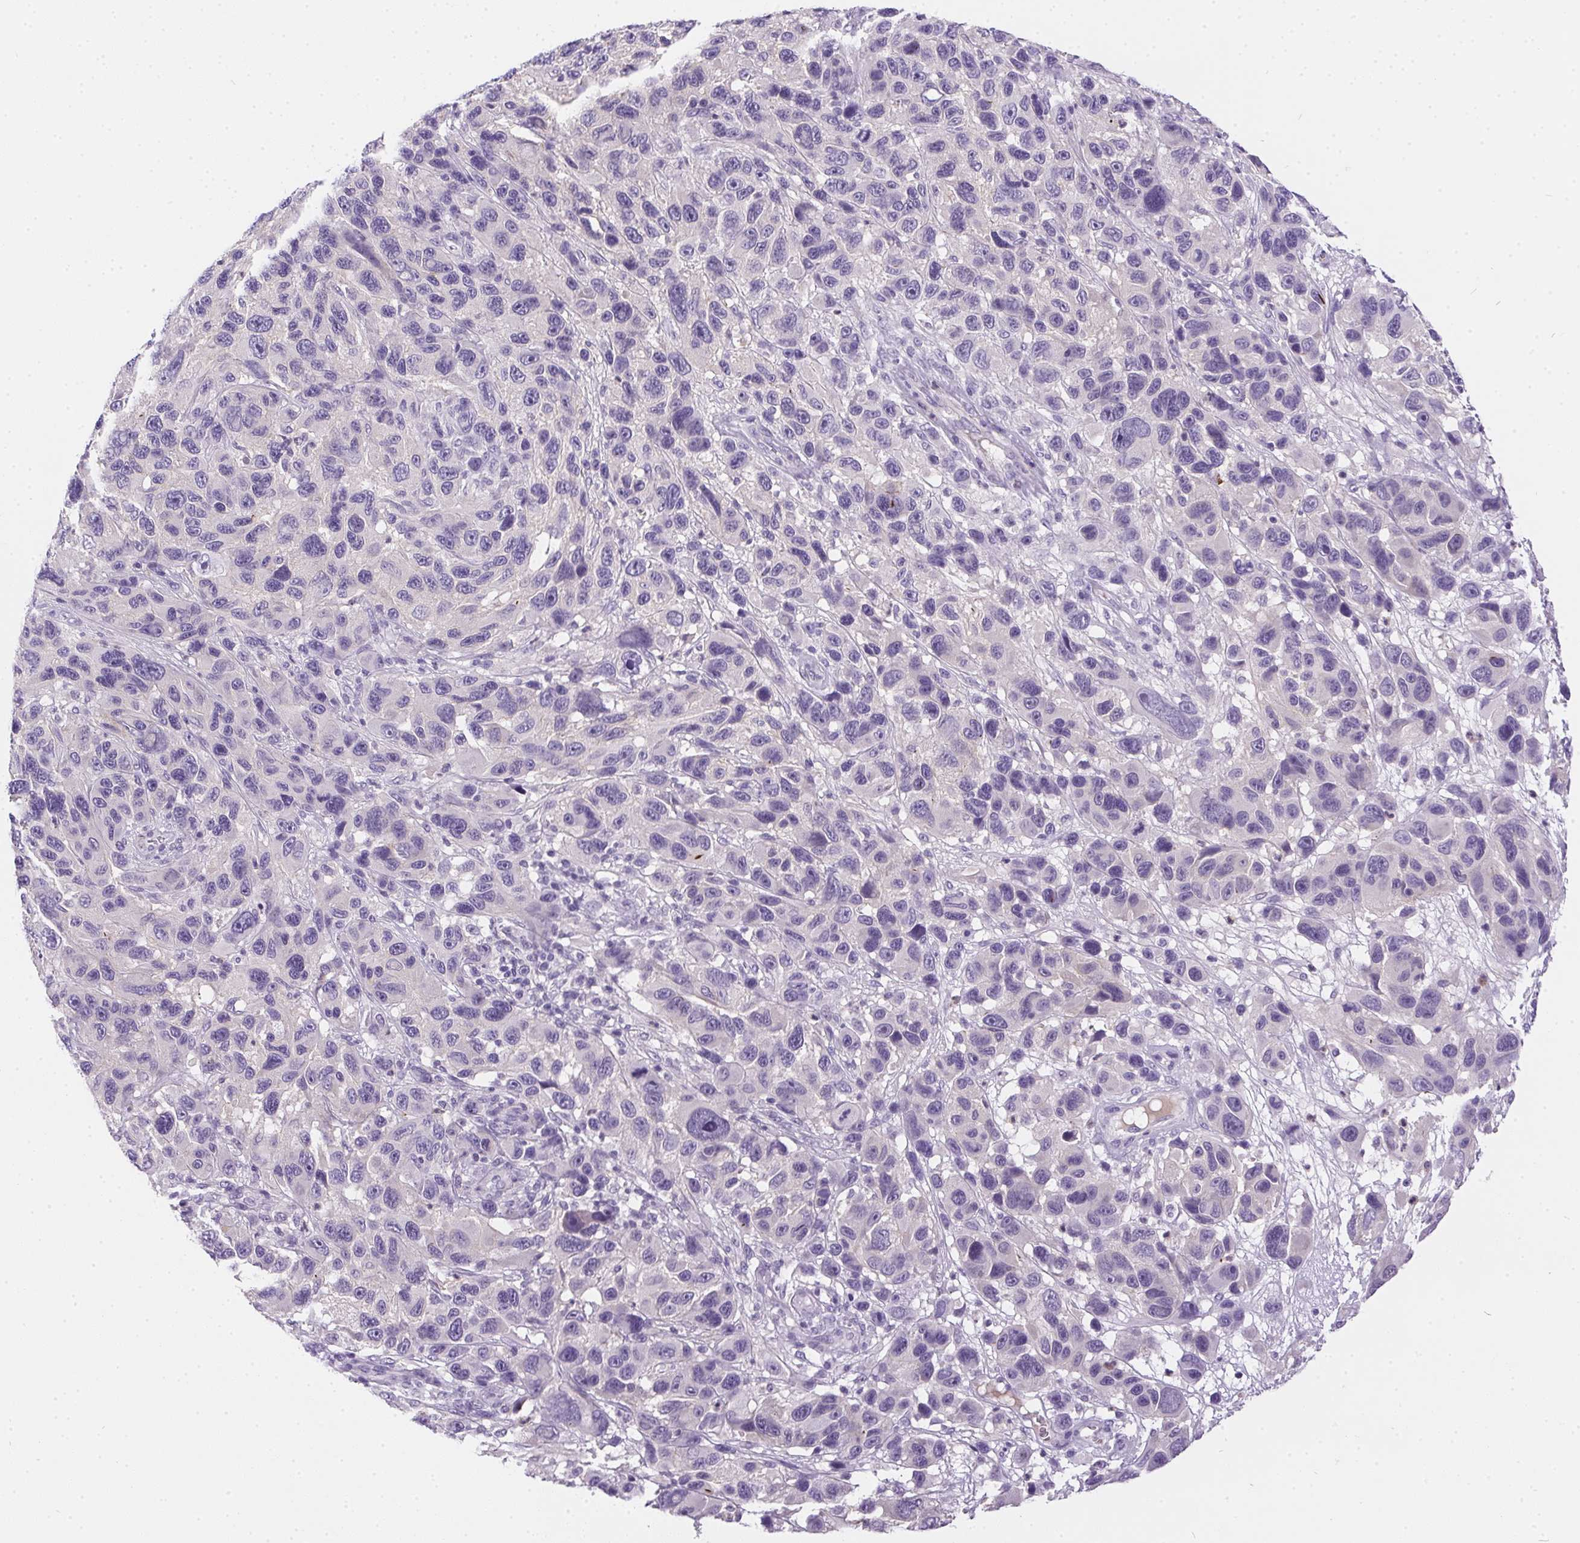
{"staining": {"intensity": "negative", "quantity": "none", "location": "none"}, "tissue": "melanoma", "cell_type": "Tumor cells", "image_type": "cancer", "snomed": [{"axis": "morphology", "description": "Malignant melanoma, NOS"}, {"axis": "topography", "description": "Skin"}], "caption": "A photomicrograph of melanoma stained for a protein demonstrates no brown staining in tumor cells. The staining was performed using DAB (3,3'-diaminobenzidine) to visualize the protein expression in brown, while the nuclei were stained in blue with hematoxylin (Magnification: 20x).", "gene": "SSTR4", "patient": {"sex": "male", "age": 53}}